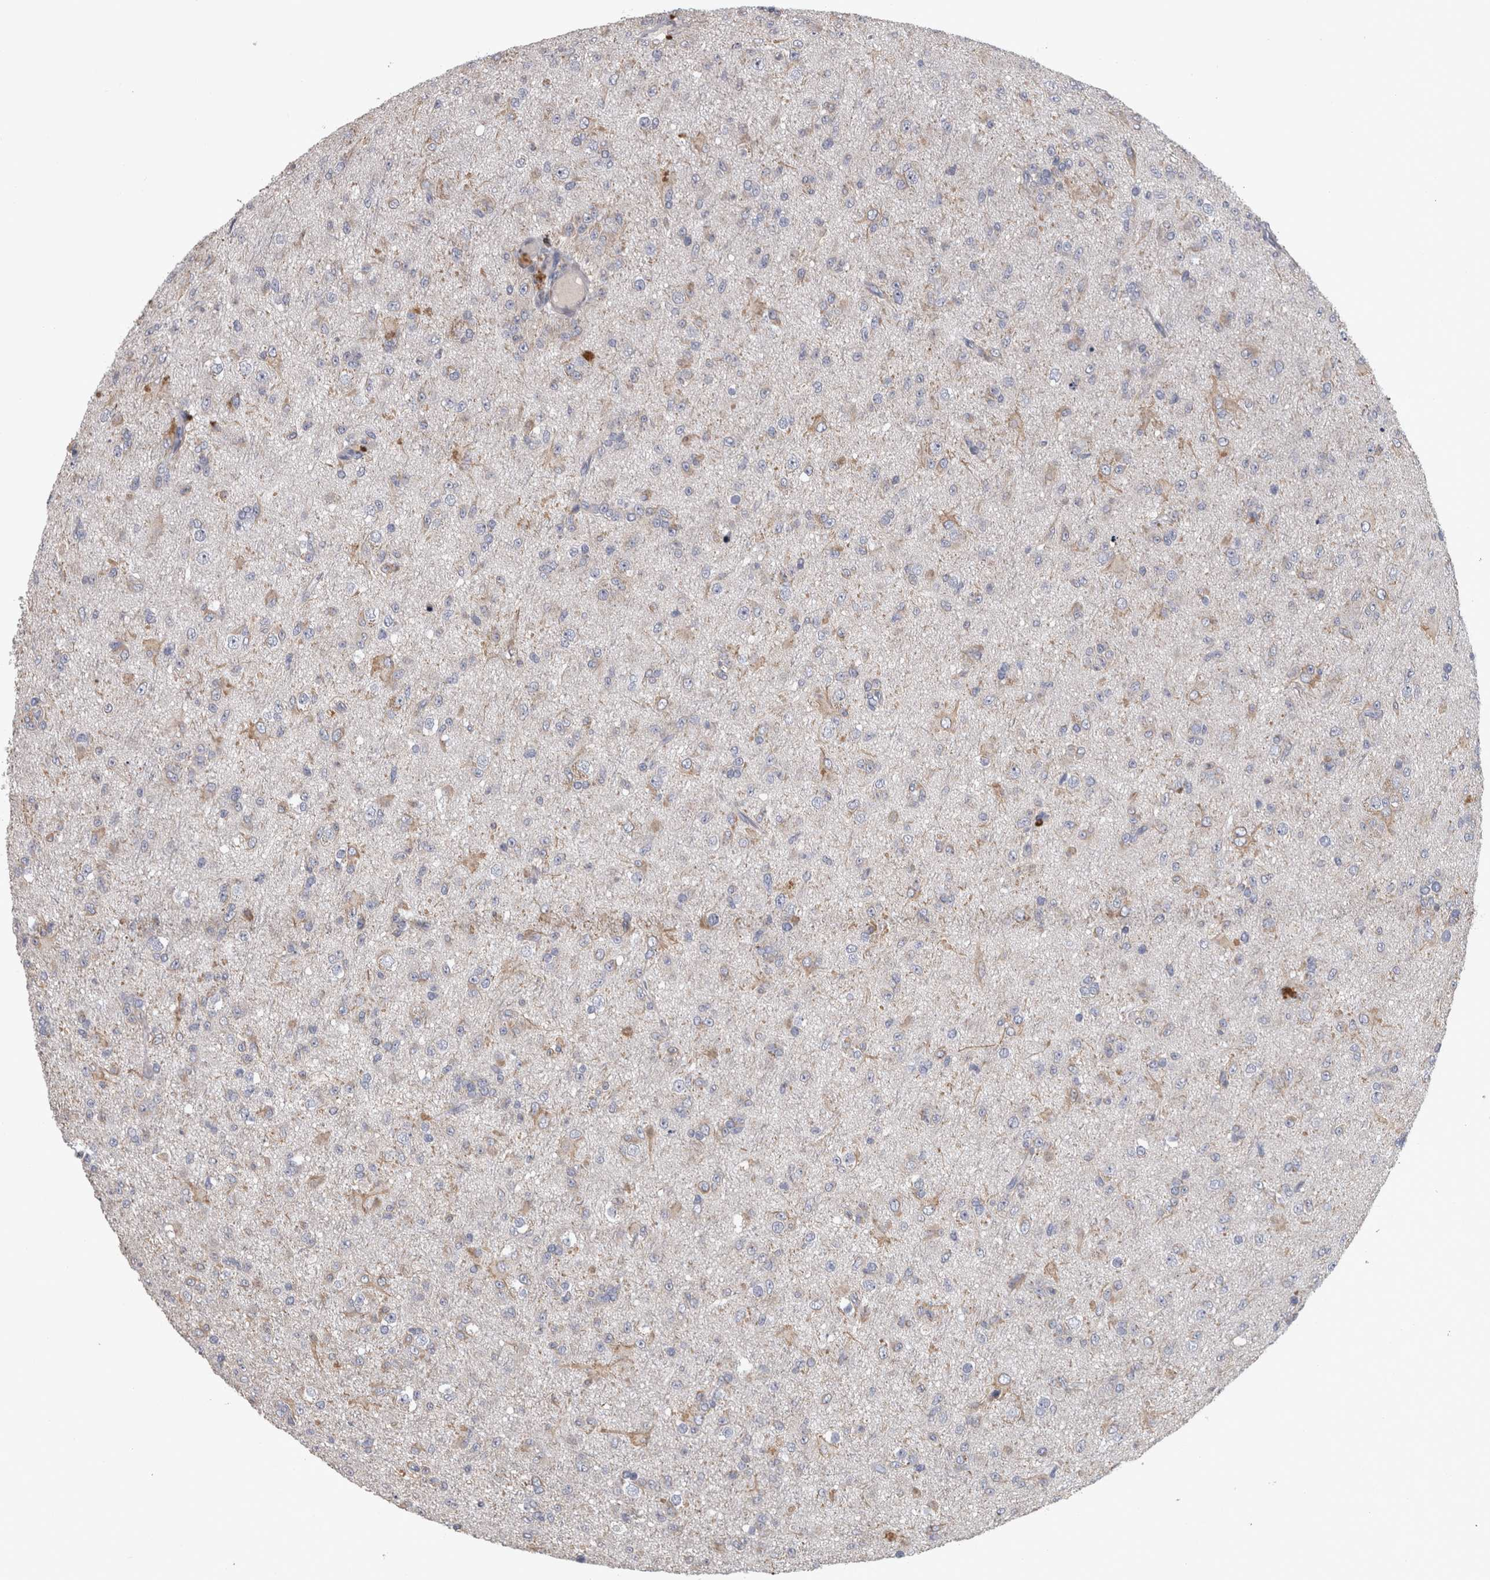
{"staining": {"intensity": "weak", "quantity": "<25%", "location": "cytoplasmic/membranous"}, "tissue": "glioma", "cell_type": "Tumor cells", "image_type": "cancer", "snomed": [{"axis": "morphology", "description": "Glioma, malignant, Low grade"}, {"axis": "topography", "description": "Brain"}], "caption": "This is an IHC histopathology image of human glioma. There is no positivity in tumor cells.", "gene": "DBT", "patient": {"sex": "male", "age": 65}}